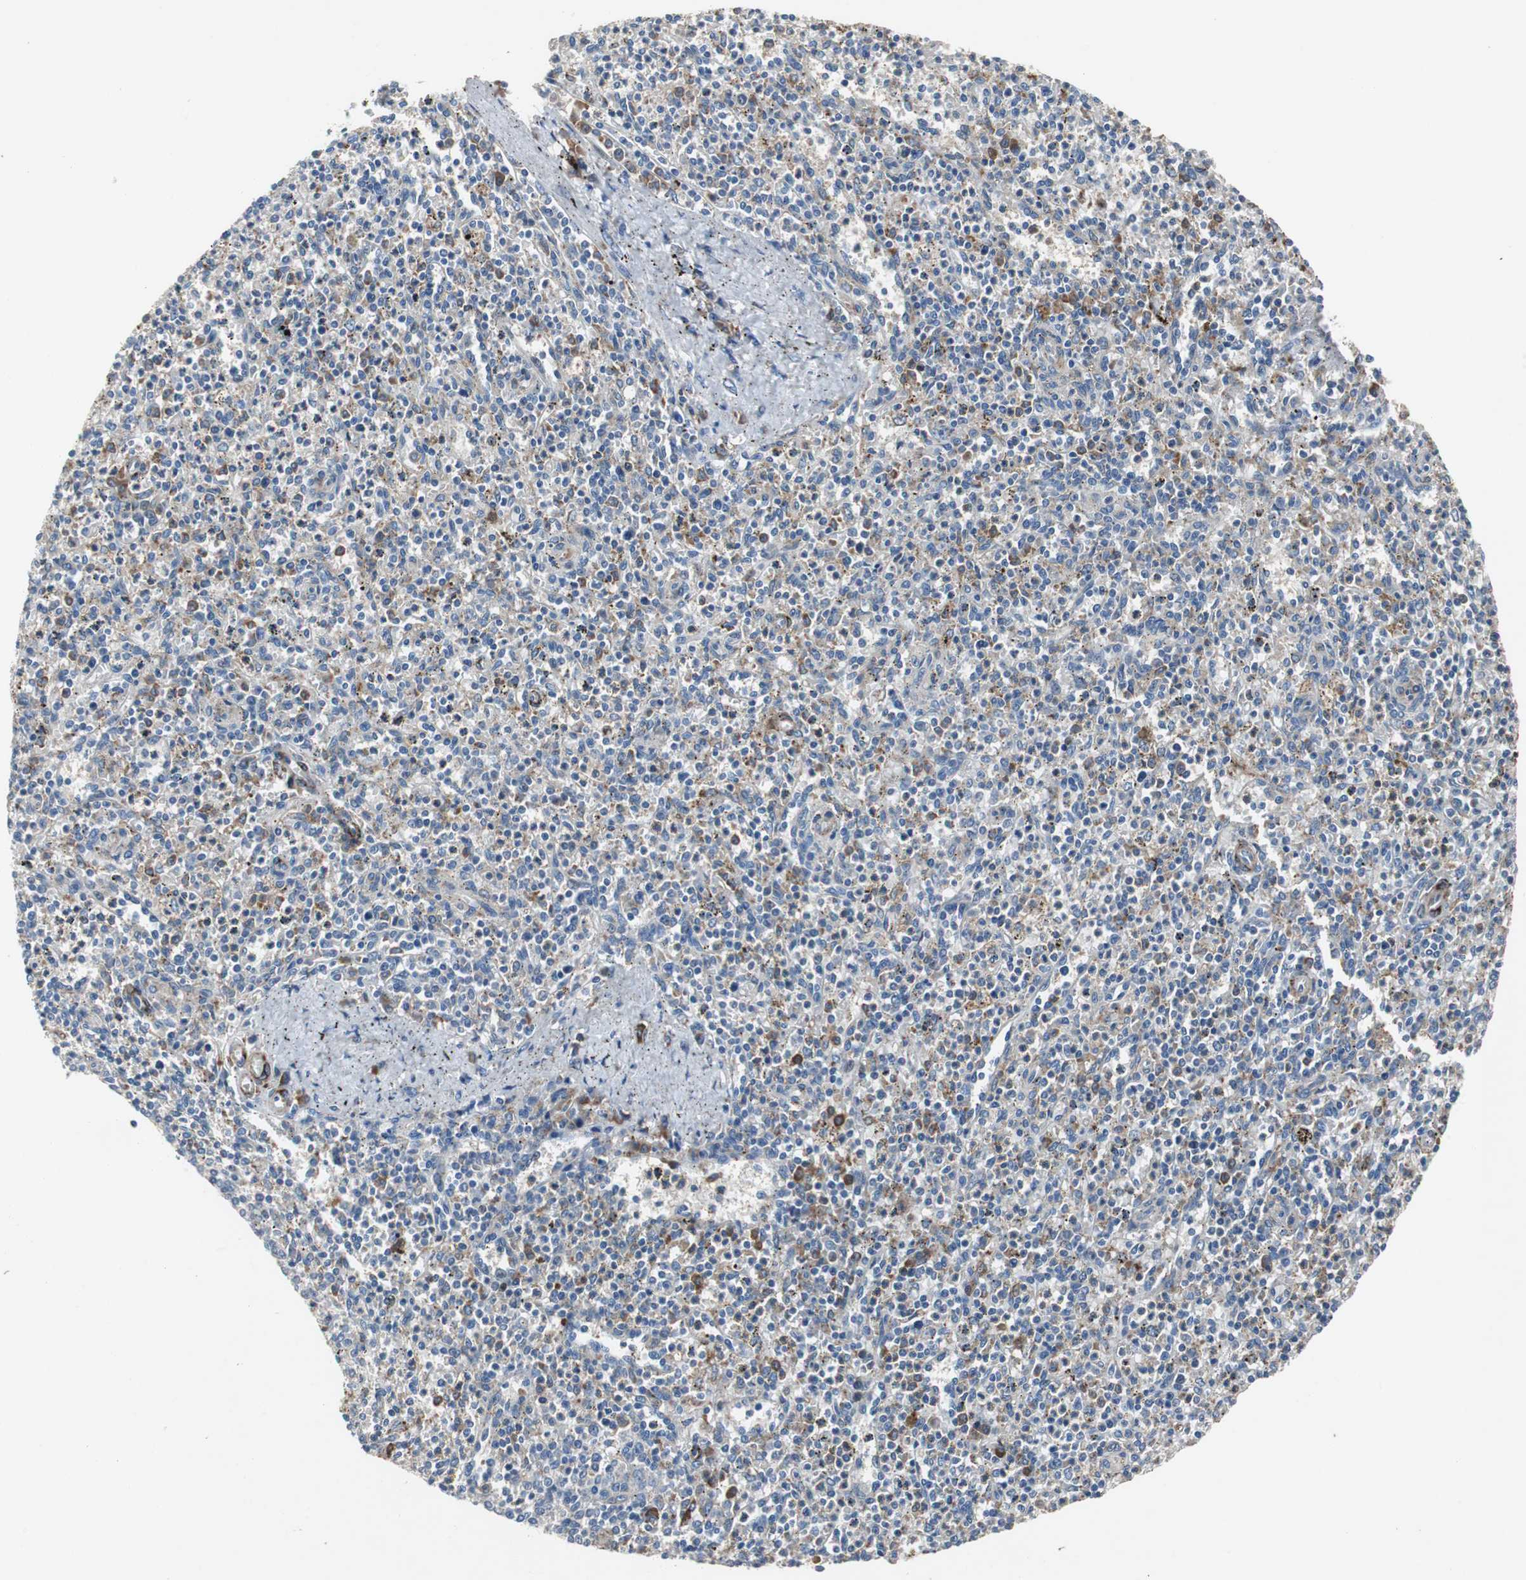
{"staining": {"intensity": "moderate", "quantity": "<25%", "location": "cytoplasmic/membranous"}, "tissue": "spleen", "cell_type": "Cells in red pulp", "image_type": "normal", "snomed": [{"axis": "morphology", "description": "Normal tissue, NOS"}, {"axis": "topography", "description": "Spleen"}], "caption": "Benign spleen reveals moderate cytoplasmic/membranous staining in about <25% of cells in red pulp, visualized by immunohistochemistry. The protein of interest is stained brown, and the nuclei are stained in blue (DAB IHC with brightfield microscopy, high magnification).", "gene": "SORT1", "patient": {"sex": "male", "age": 72}}